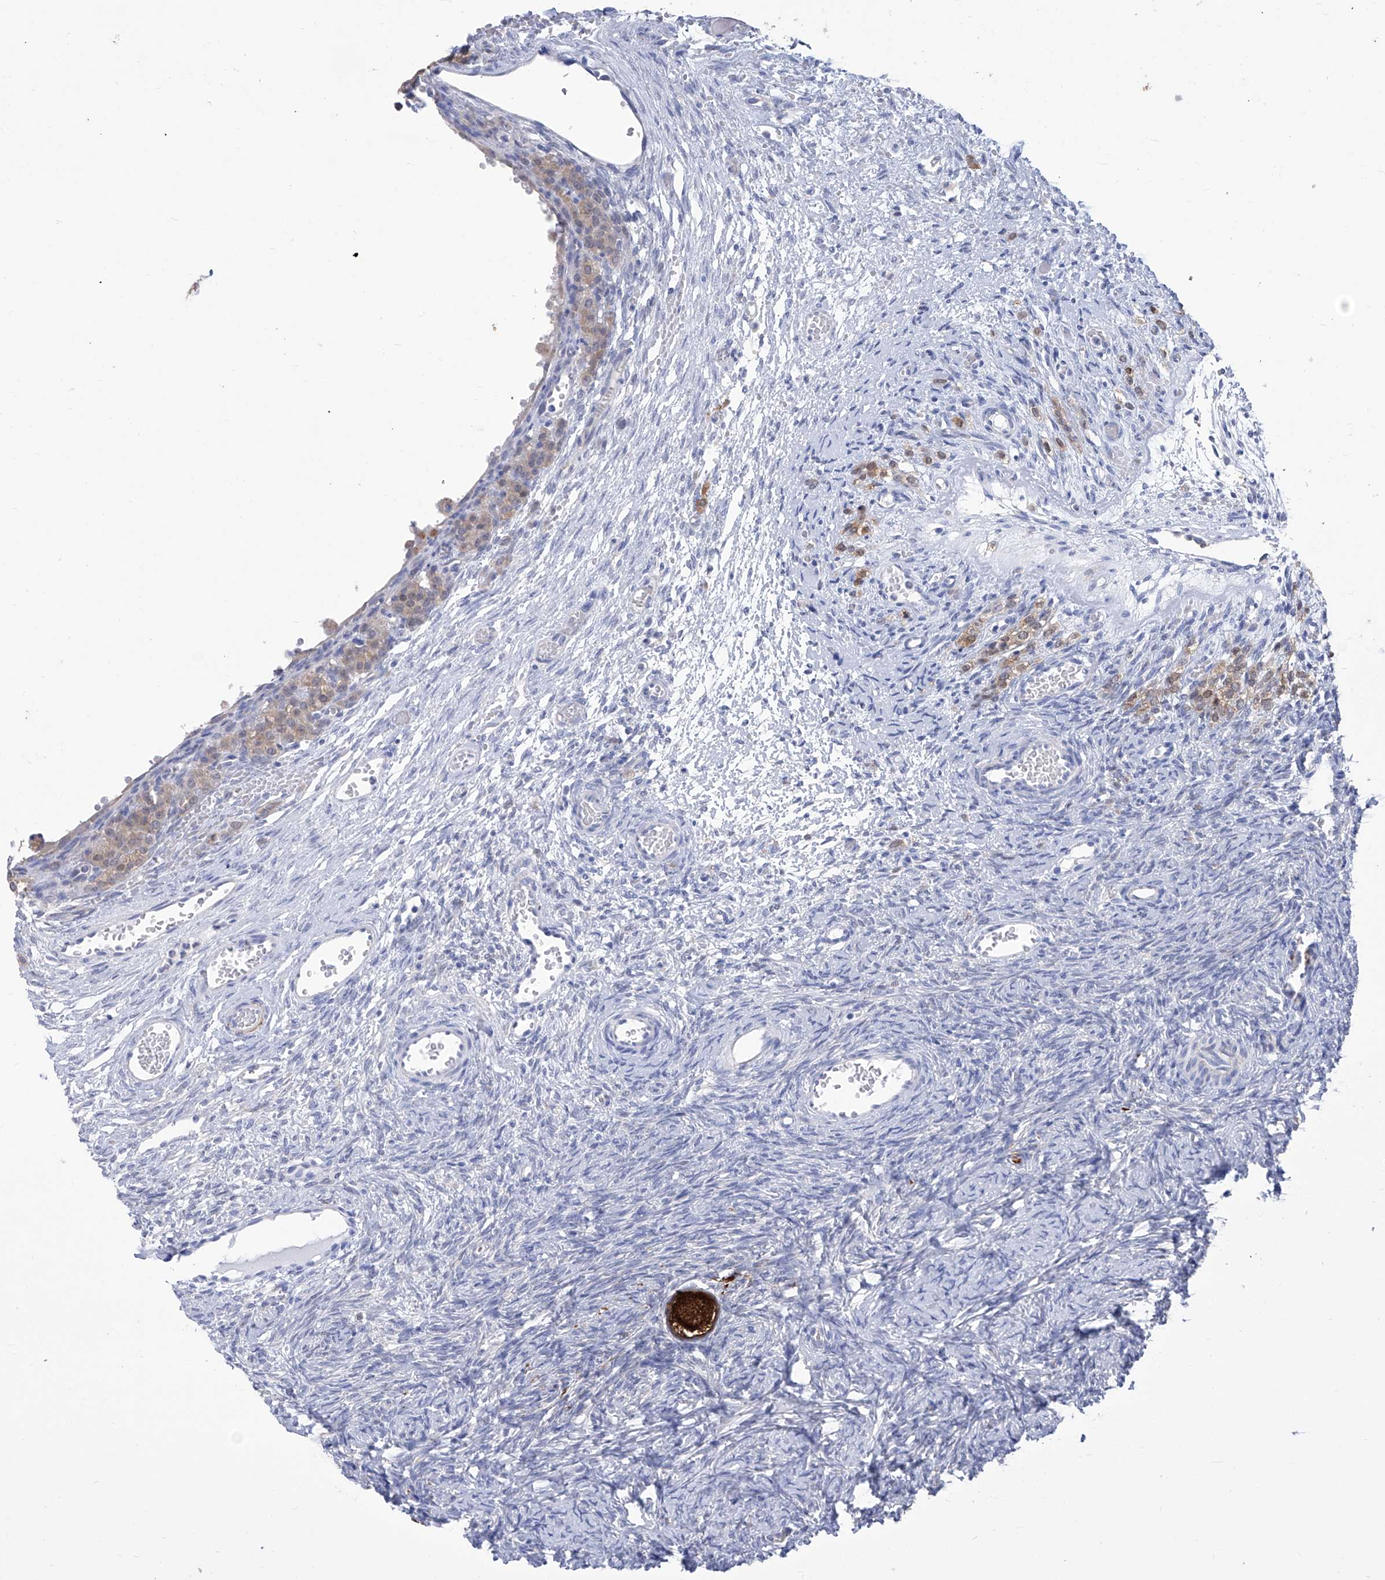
{"staining": {"intensity": "strong", "quantity": ">75%", "location": "cytoplasmic/membranous"}, "tissue": "ovary", "cell_type": "Follicle cells", "image_type": "normal", "snomed": [{"axis": "morphology", "description": "Adenocarcinoma, NOS"}, {"axis": "topography", "description": "Endometrium"}], "caption": "Human ovary stained for a protein (brown) shows strong cytoplasmic/membranous positive positivity in approximately >75% of follicle cells.", "gene": "SMS", "patient": {"sex": "female", "age": 32}}